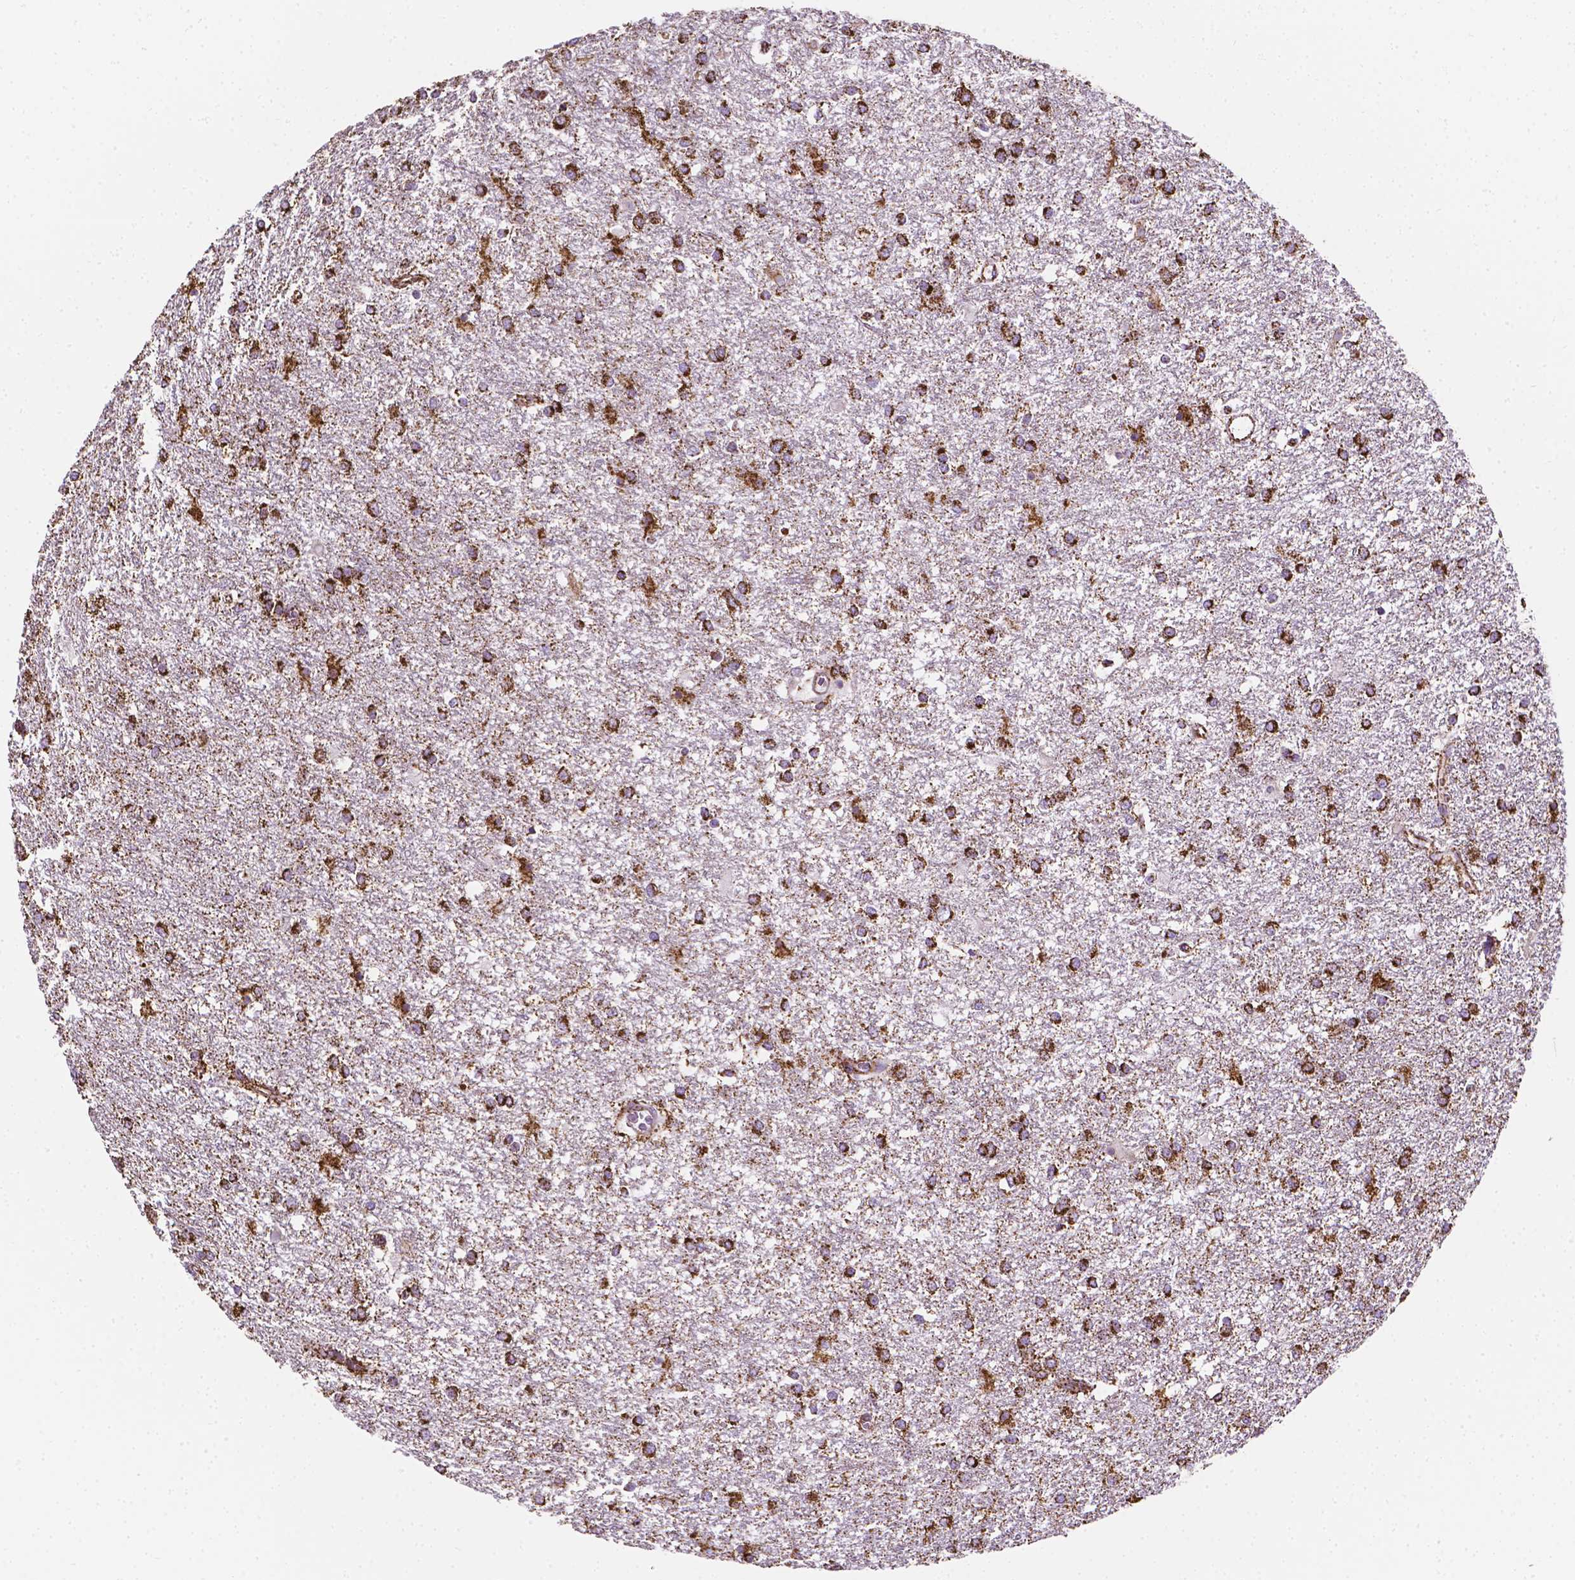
{"staining": {"intensity": "strong", "quantity": ">75%", "location": "cytoplasmic/membranous"}, "tissue": "glioma", "cell_type": "Tumor cells", "image_type": "cancer", "snomed": [{"axis": "morphology", "description": "Glioma, malignant, High grade"}, {"axis": "topography", "description": "Brain"}], "caption": "Approximately >75% of tumor cells in human glioma show strong cytoplasmic/membranous protein positivity as visualized by brown immunohistochemical staining.", "gene": "RMDN3", "patient": {"sex": "female", "age": 61}}